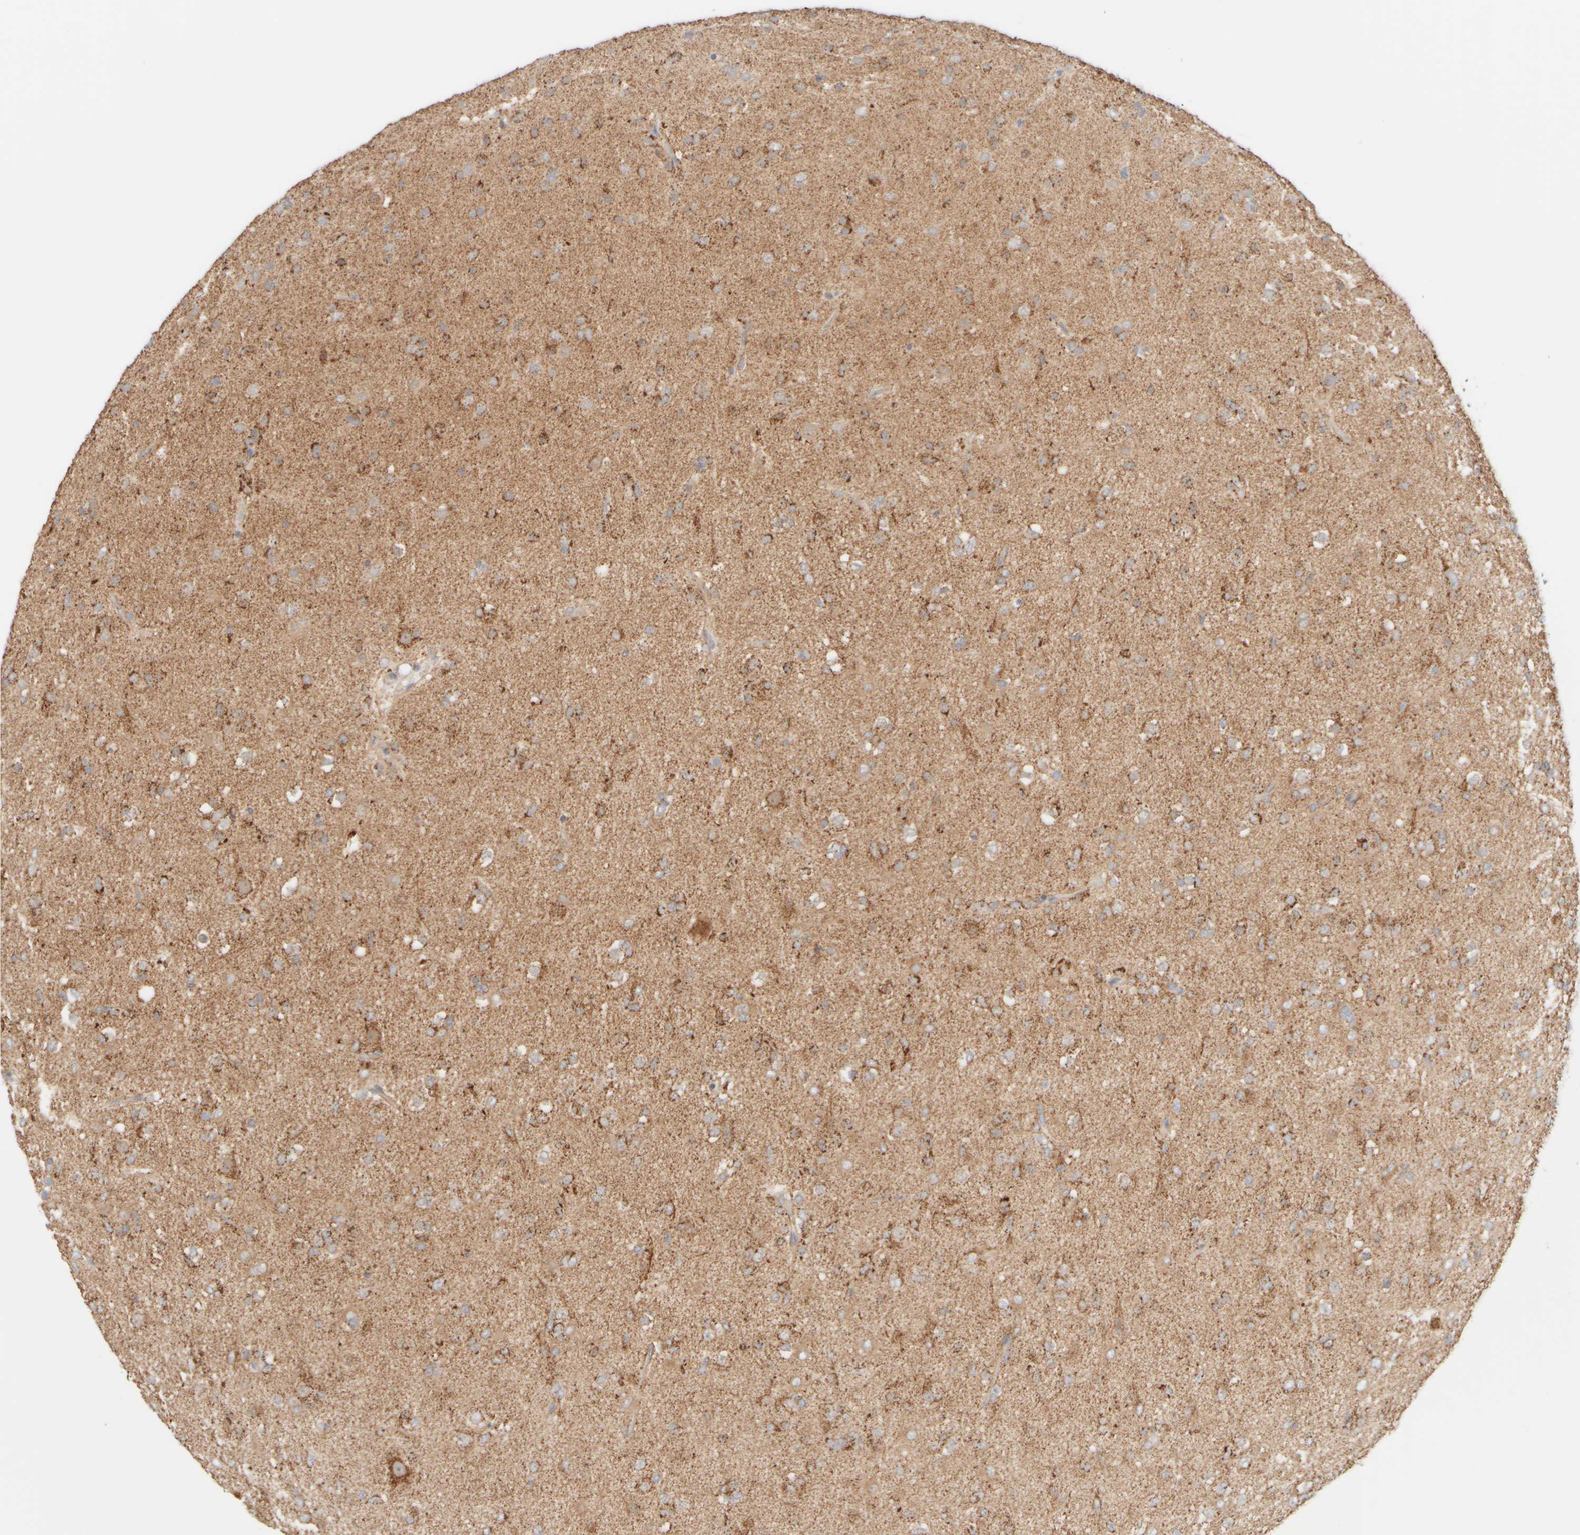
{"staining": {"intensity": "moderate", "quantity": ">75%", "location": "cytoplasmic/membranous"}, "tissue": "glioma", "cell_type": "Tumor cells", "image_type": "cancer", "snomed": [{"axis": "morphology", "description": "Glioma, malignant, Low grade"}, {"axis": "topography", "description": "Brain"}], "caption": "Tumor cells show medium levels of moderate cytoplasmic/membranous staining in approximately >75% of cells in human glioma.", "gene": "PPM1K", "patient": {"sex": "male", "age": 65}}